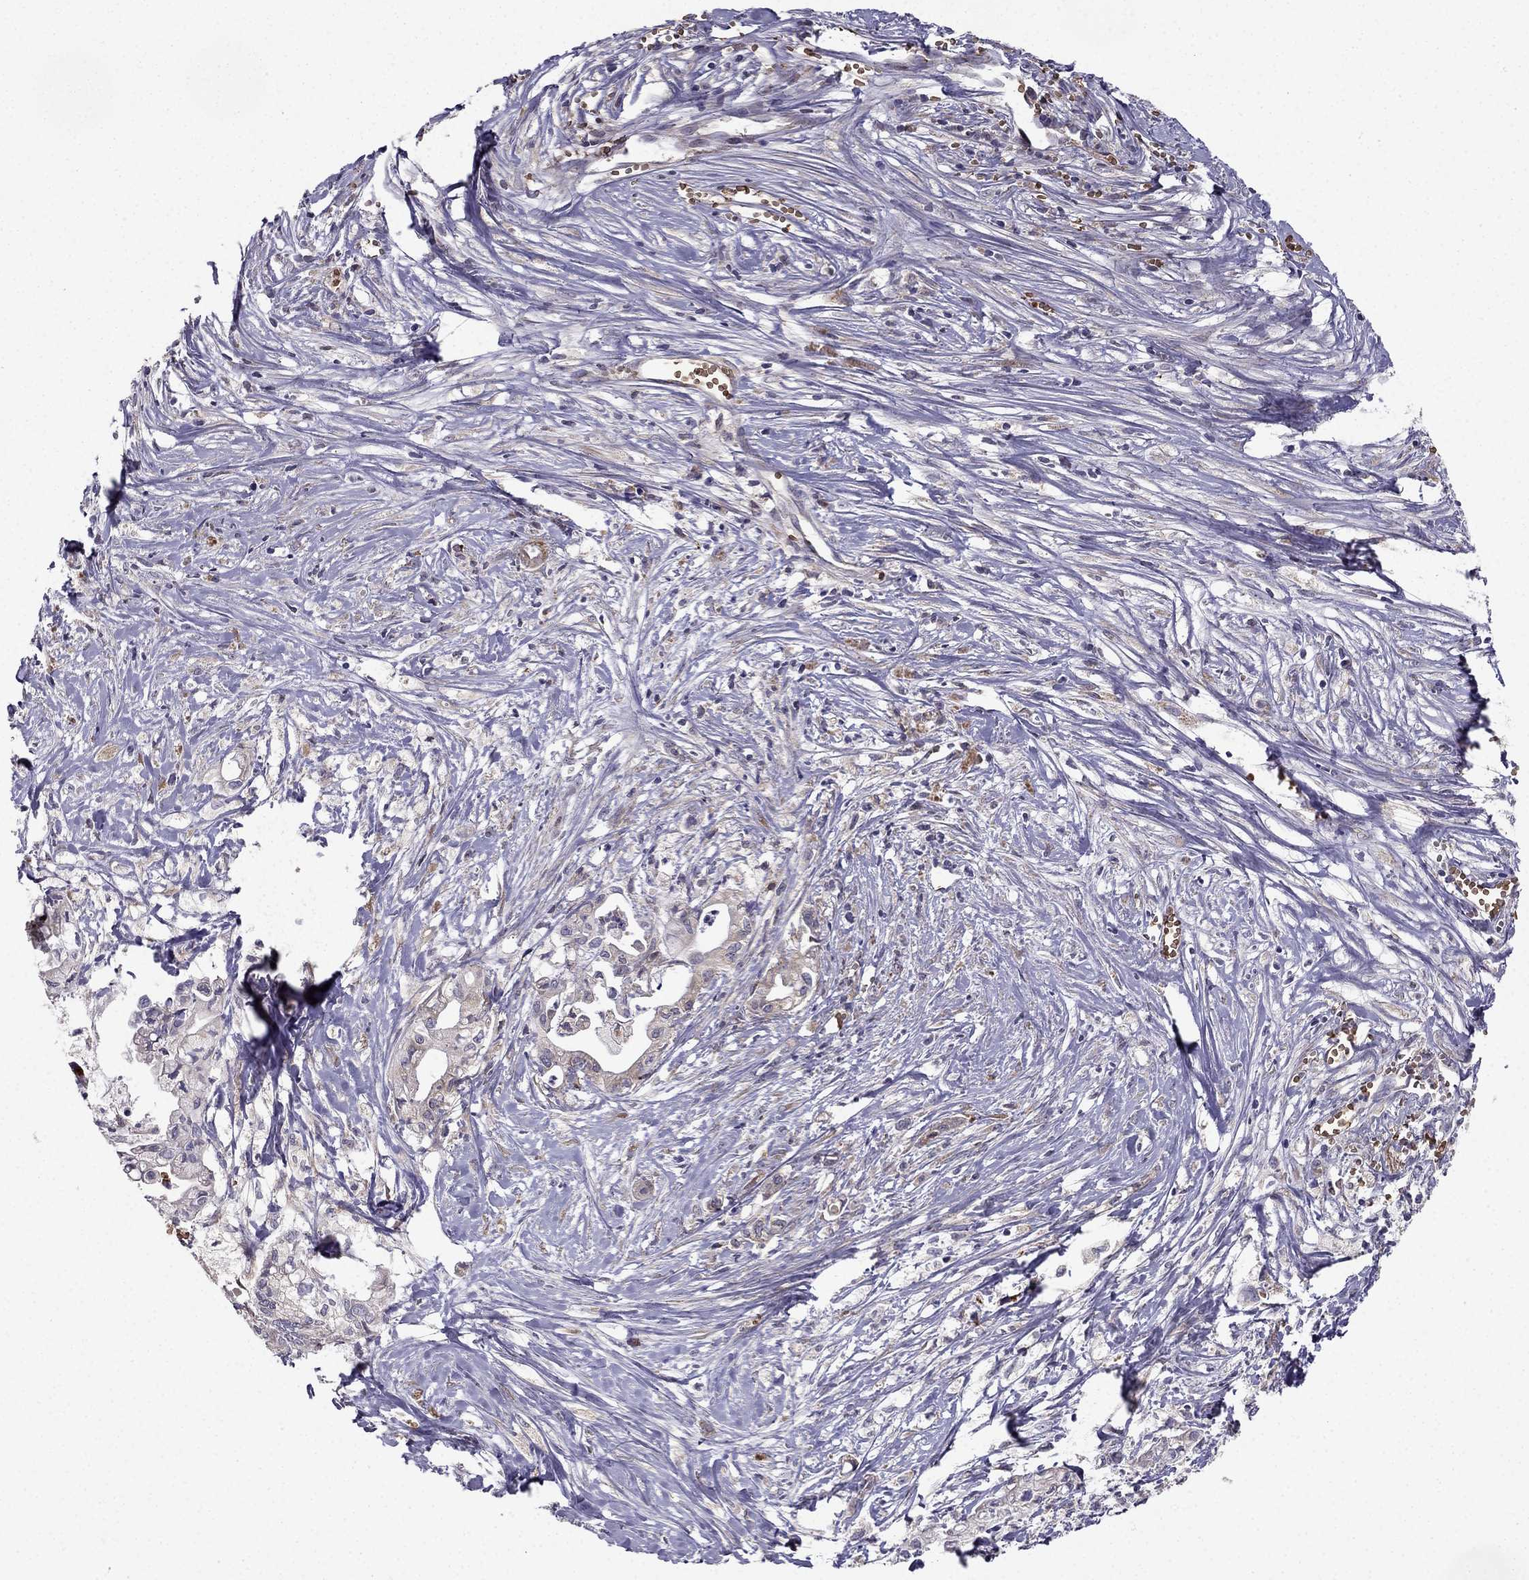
{"staining": {"intensity": "negative", "quantity": "none", "location": "none"}, "tissue": "pancreatic cancer", "cell_type": "Tumor cells", "image_type": "cancer", "snomed": [{"axis": "morphology", "description": "Adenocarcinoma, NOS"}, {"axis": "topography", "description": "Pancreas"}], "caption": "Tumor cells show no significant protein staining in pancreatic cancer.", "gene": "B4GALT7", "patient": {"sex": "male", "age": 71}}